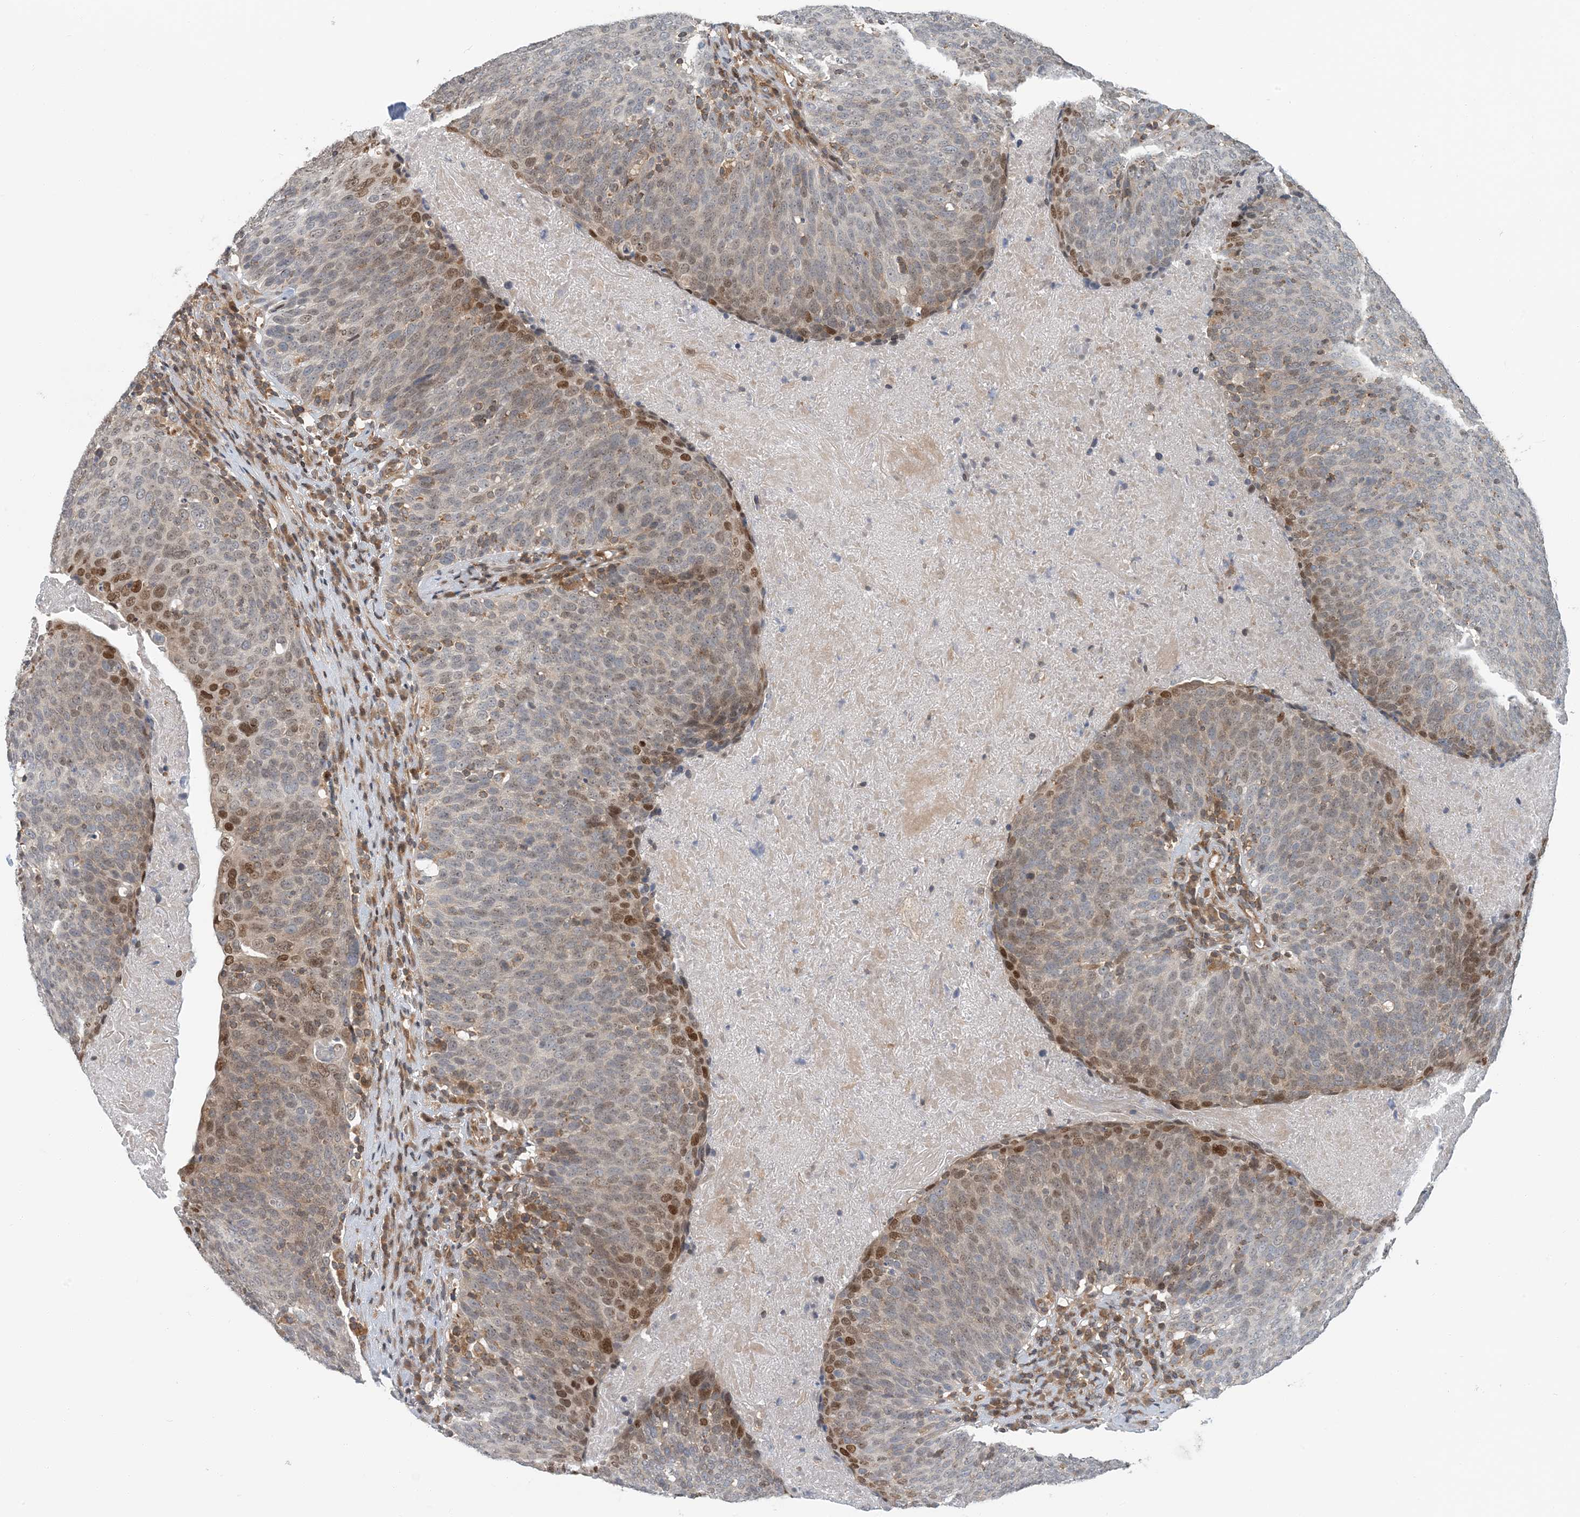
{"staining": {"intensity": "moderate", "quantity": "<25%", "location": "nuclear"}, "tissue": "head and neck cancer", "cell_type": "Tumor cells", "image_type": "cancer", "snomed": [{"axis": "morphology", "description": "Squamous cell carcinoma, NOS"}, {"axis": "morphology", "description": "Squamous cell carcinoma, metastatic, NOS"}, {"axis": "topography", "description": "Lymph node"}, {"axis": "topography", "description": "Head-Neck"}], "caption": "IHC of metastatic squamous cell carcinoma (head and neck) displays low levels of moderate nuclear positivity in approximately <25% of tumor cells. The staining was performed using DAB, with brown indicating positive protein expression. Nuclei are stained blue with hematoxylin.", "gene": "ATP13A2", "patient": {"sex": "male", "age": 62}}